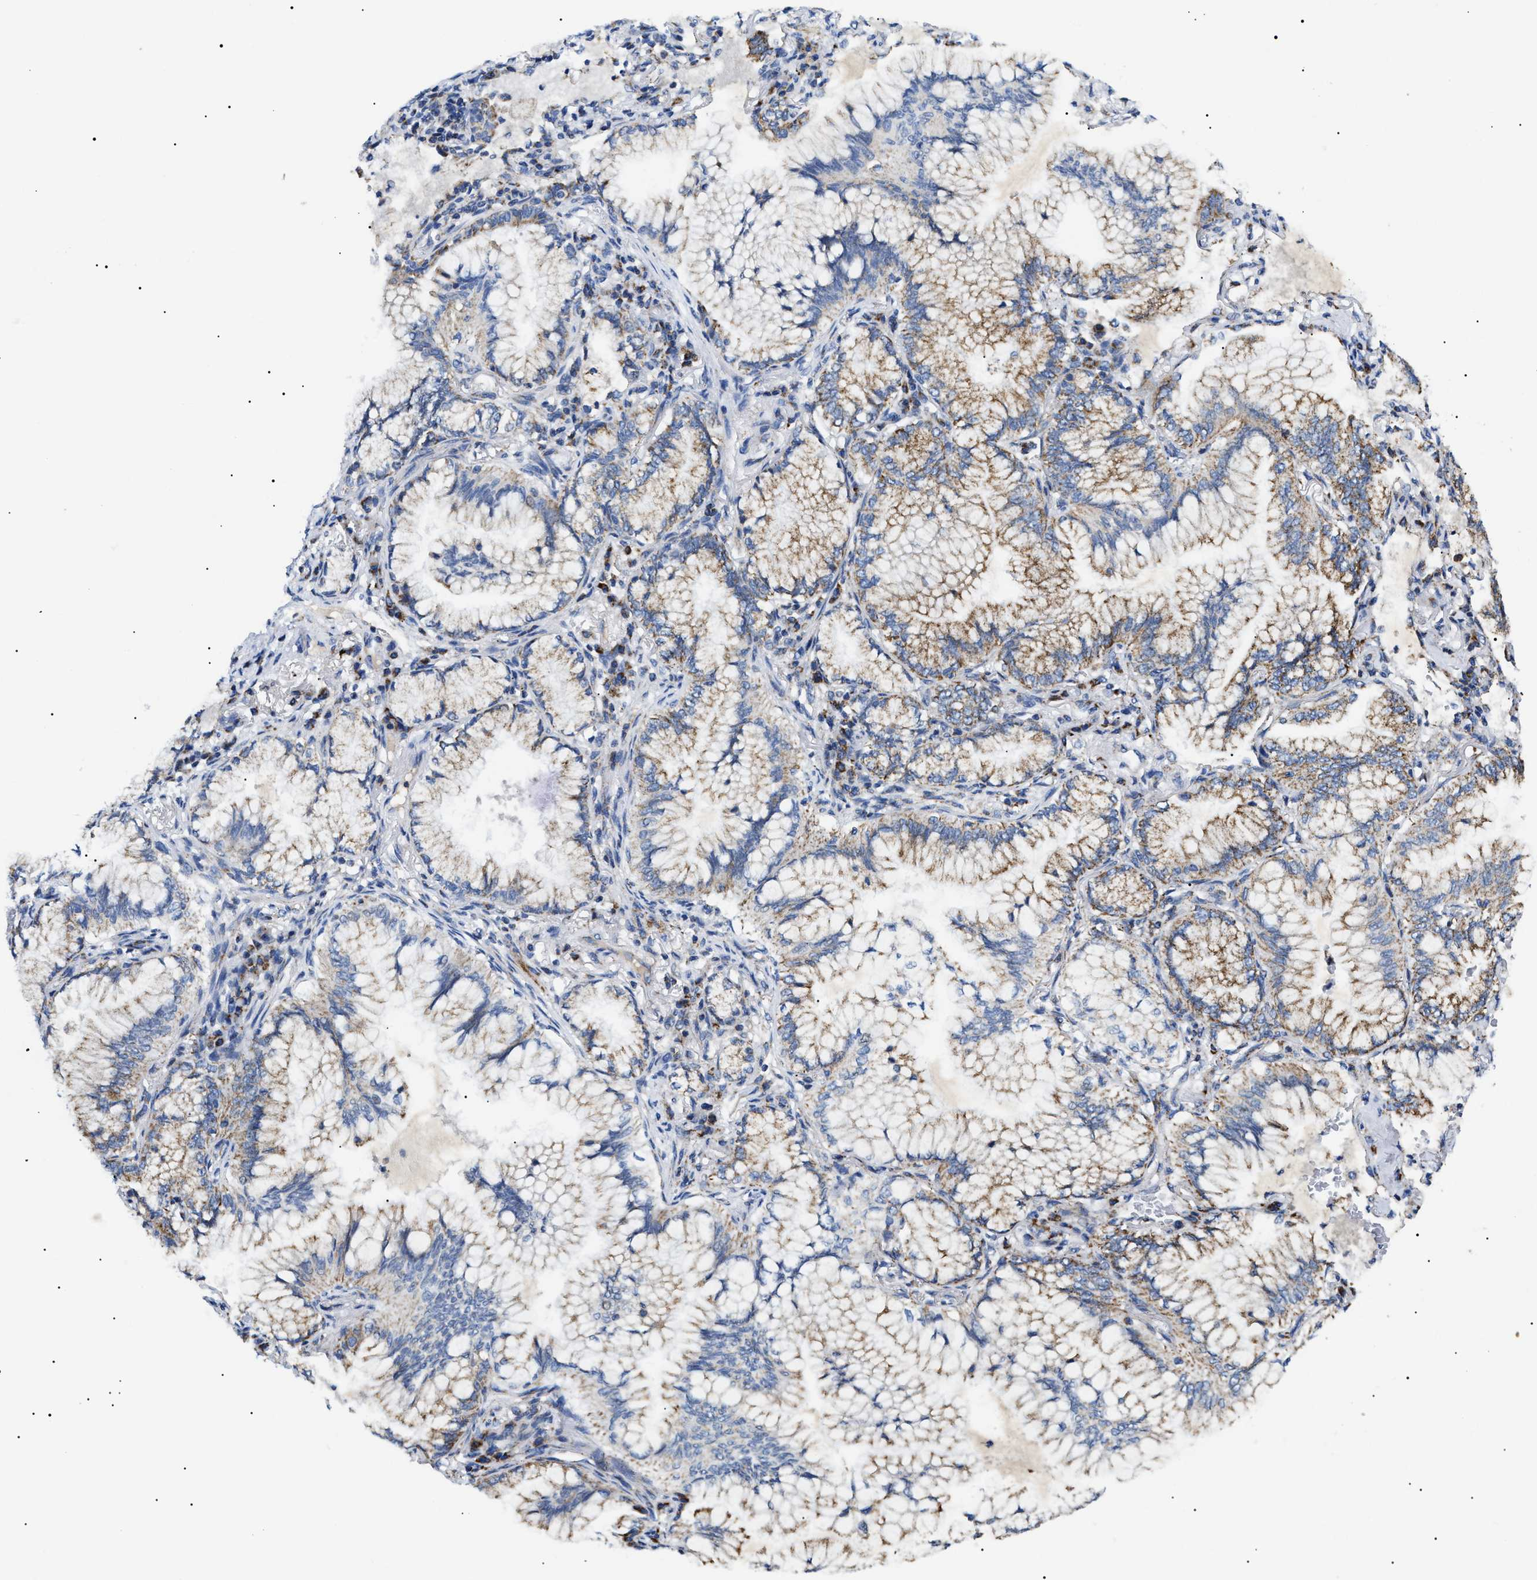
{"staining": {"intensity": "moderate", "quantity": "25%-75%", "location": "cytoplasmic/membranous"}, "tissue": "lung cancer", "cell_type": "Tumor cells", "image_type": "cancer", "snomed": [{"axis": "morphology", "description": "Adenocarcinoma, NOS"}, {"axis": "topography", "description": "Lung"}], "caption": "Lung adenocarcinoma stained with IHC demonstrates moderate cytoplasmic/membranous positivity in about 25%-75% of tumor cells.", "gene": "OXSM", "patient": {"sex": "female", "age": 70}}